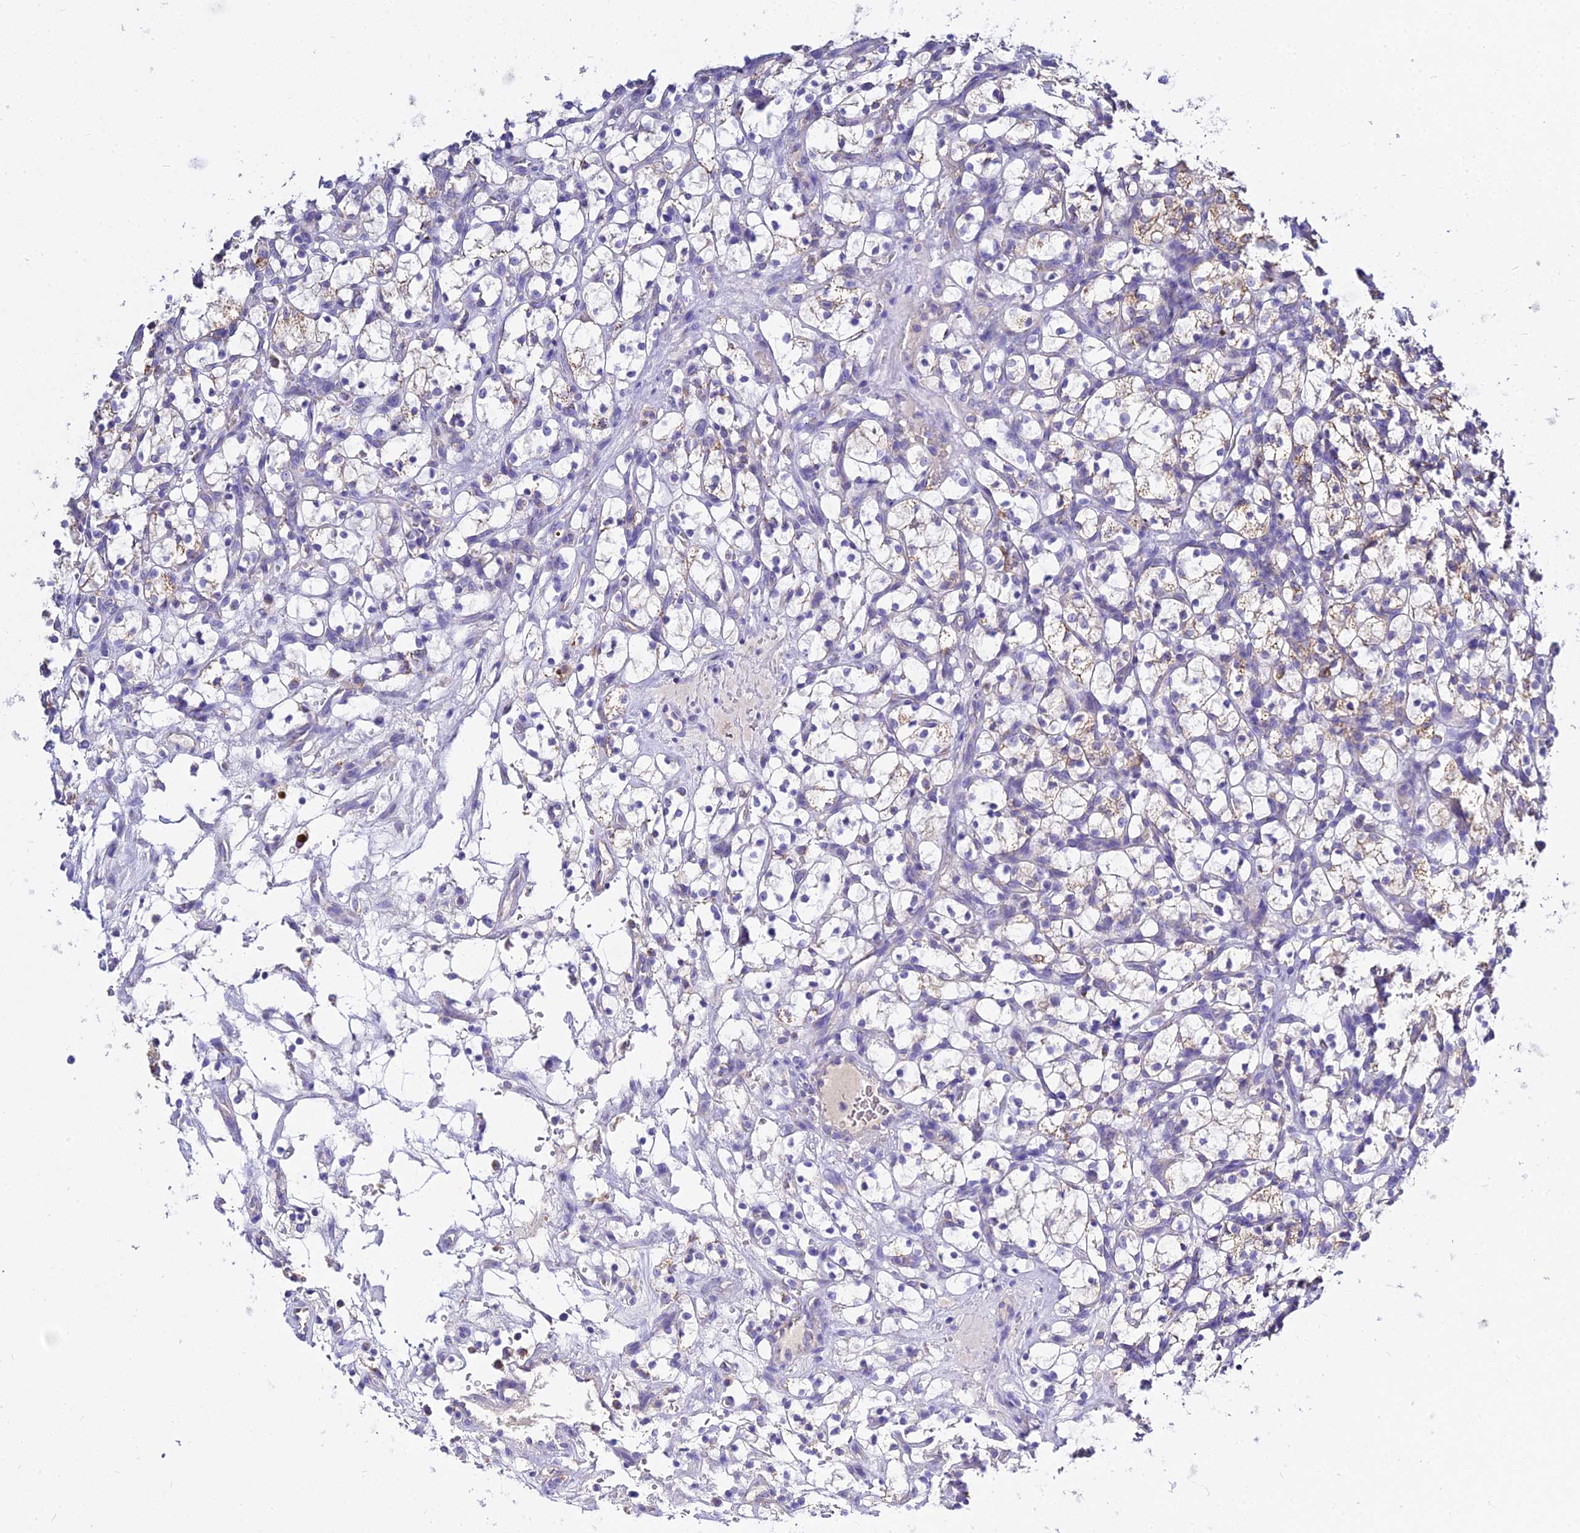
{"staining": {"intensity": "weak", "quantity": "<25%", "location": "cytoplasmic/membranous"}, "tissue": "renal cancer", "cell_type": "Tumor cells", "image_type": "cancer", "snomed": [{"axis": "morphology", "description": "Adenocarcinoma, NOS"}, {"axis": "topography", "description": "Kidney"}], "caption": "A histopathology image of renal adenocarcinoma stained for a protein demonstrates no brown staining in tumor cells. Nuclei are stained in blue.", "gene": "TYW5", "patient": {"sex": "female", "age": 69}}